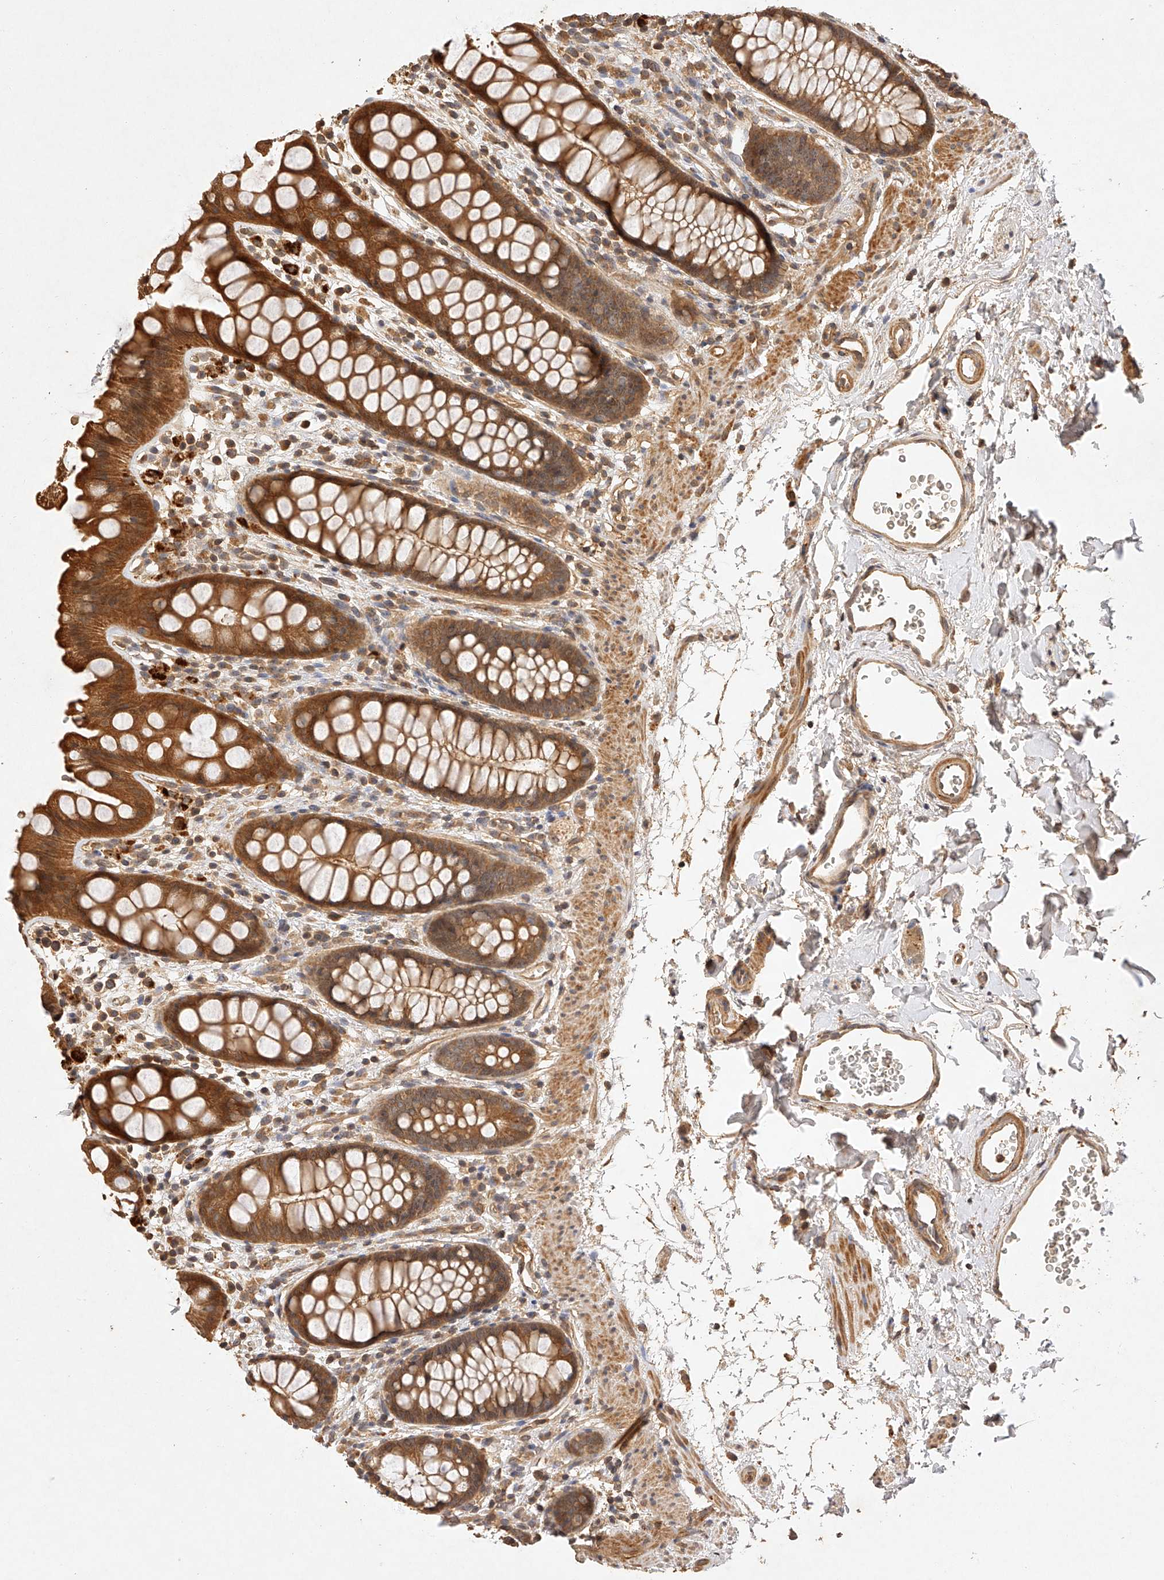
{"staining": {"intensity": "moderate", "quantity": ">75%", "location": "cytoplasmic/membranous"}, "tissue": "rectum", "cell_type": "Glandular cells", "image_type": "normal", "snomed": [{"axis": "morphology", "description": "Normal tissue, NOS"}, {"axis": "topography", "description": "Rectum"}], "caption": "Rectum stained for a protein shows moderate cytoplasmic/membranous positivity in glandular cells. Nuclei are stained in blue.", "gene": "NSMAF", "patient": {"sex": "female", "age": 65}}